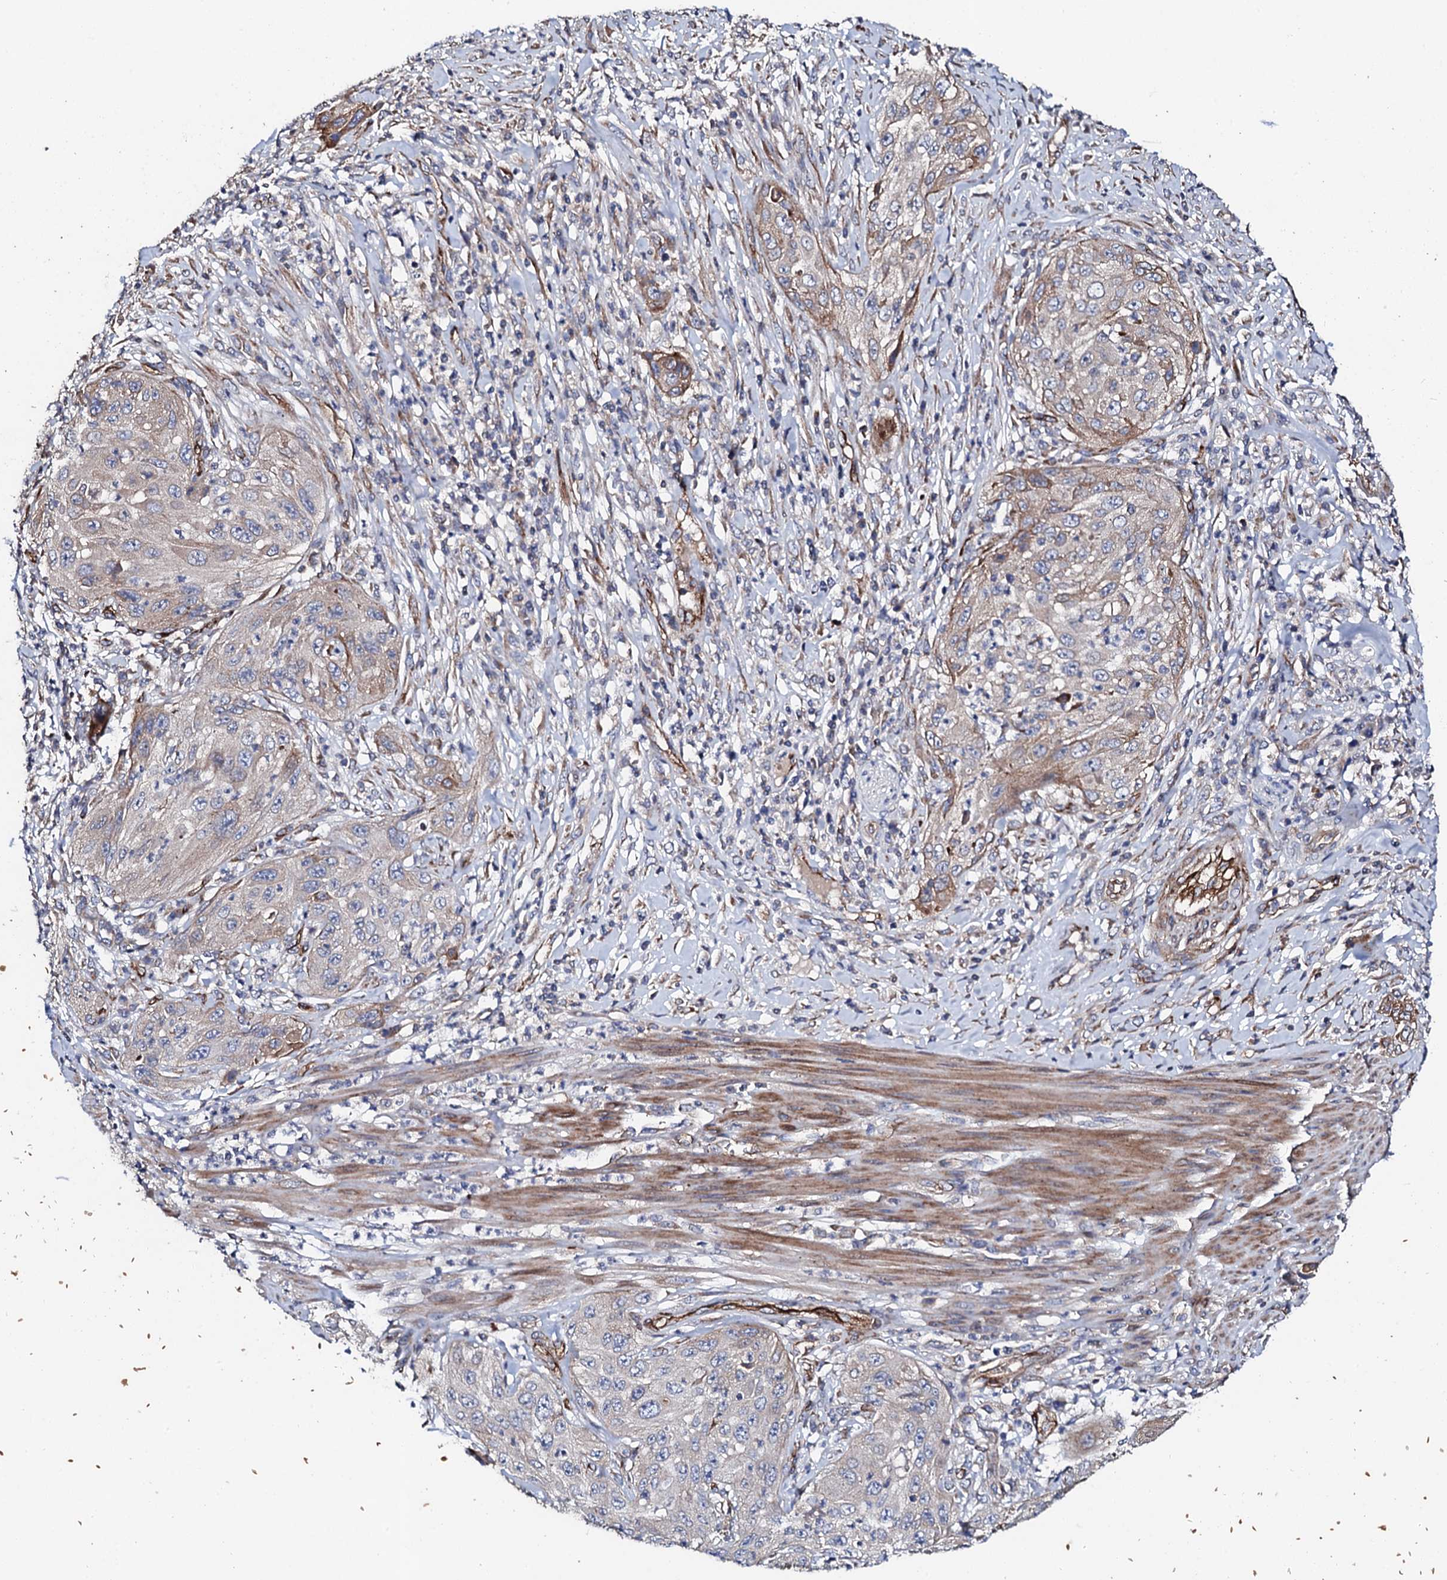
{"staining": {"intensity": "moderate", "quantity": "25%-75%", "location": "cytoplasmic/membranous"}, "tissue": "cervical cancer", "cell_type": "Tumor cells", "image_type": "cancer", "snomed": [{"axis": "morphology", "description": "Squamous cell carcinoma, NOS"}, {"axis": "topography", "description": "Cervix"}], "caption": "Immunohistochemistry photomicrograph of cervical squamous cell carcinoma stained for a protein (brown), which shows medium levels of moderate cytoplasmic/membranous expression in about 25%-75% of tumor cells.", "gene": "DBX1", "patient": {"sex": "female", "age": 42}}